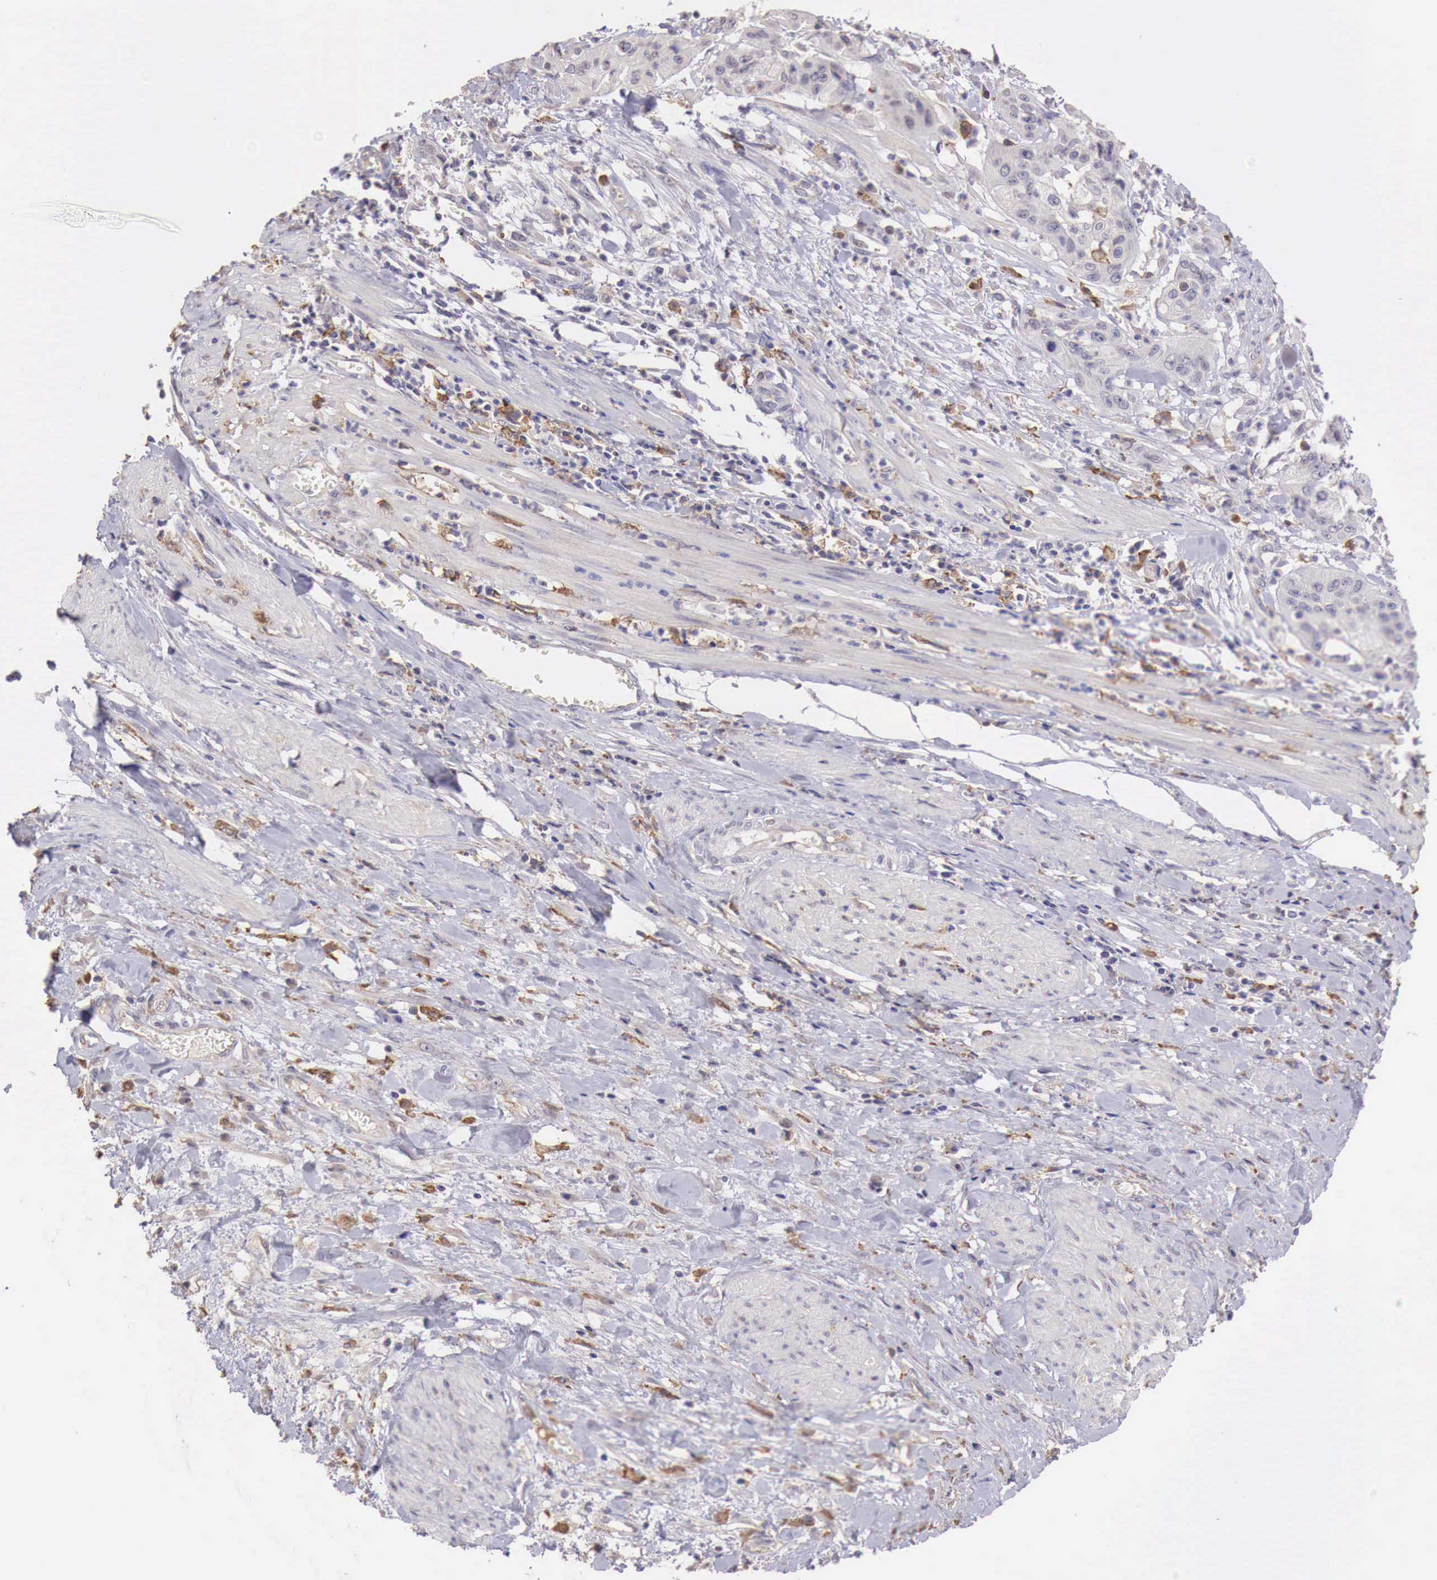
{"staining": {"intensity": "negative", "quantity": "none", "location": "none"}, "tissue": "cervical cancer", "cell_type": "Tumor cells", "image_type": "cancer", "snomed": [{"axis": "morphology", "description": "Squamous cell carcinoma, NOS"}, {"axis": "topography", "description": "Cervix"}], "caption": "Tumor cells show no significant positivity in squamous cell carcinoma (cervical).", "gene": "CHRDL1", "patient": {"sex": "female", "age": 41}}